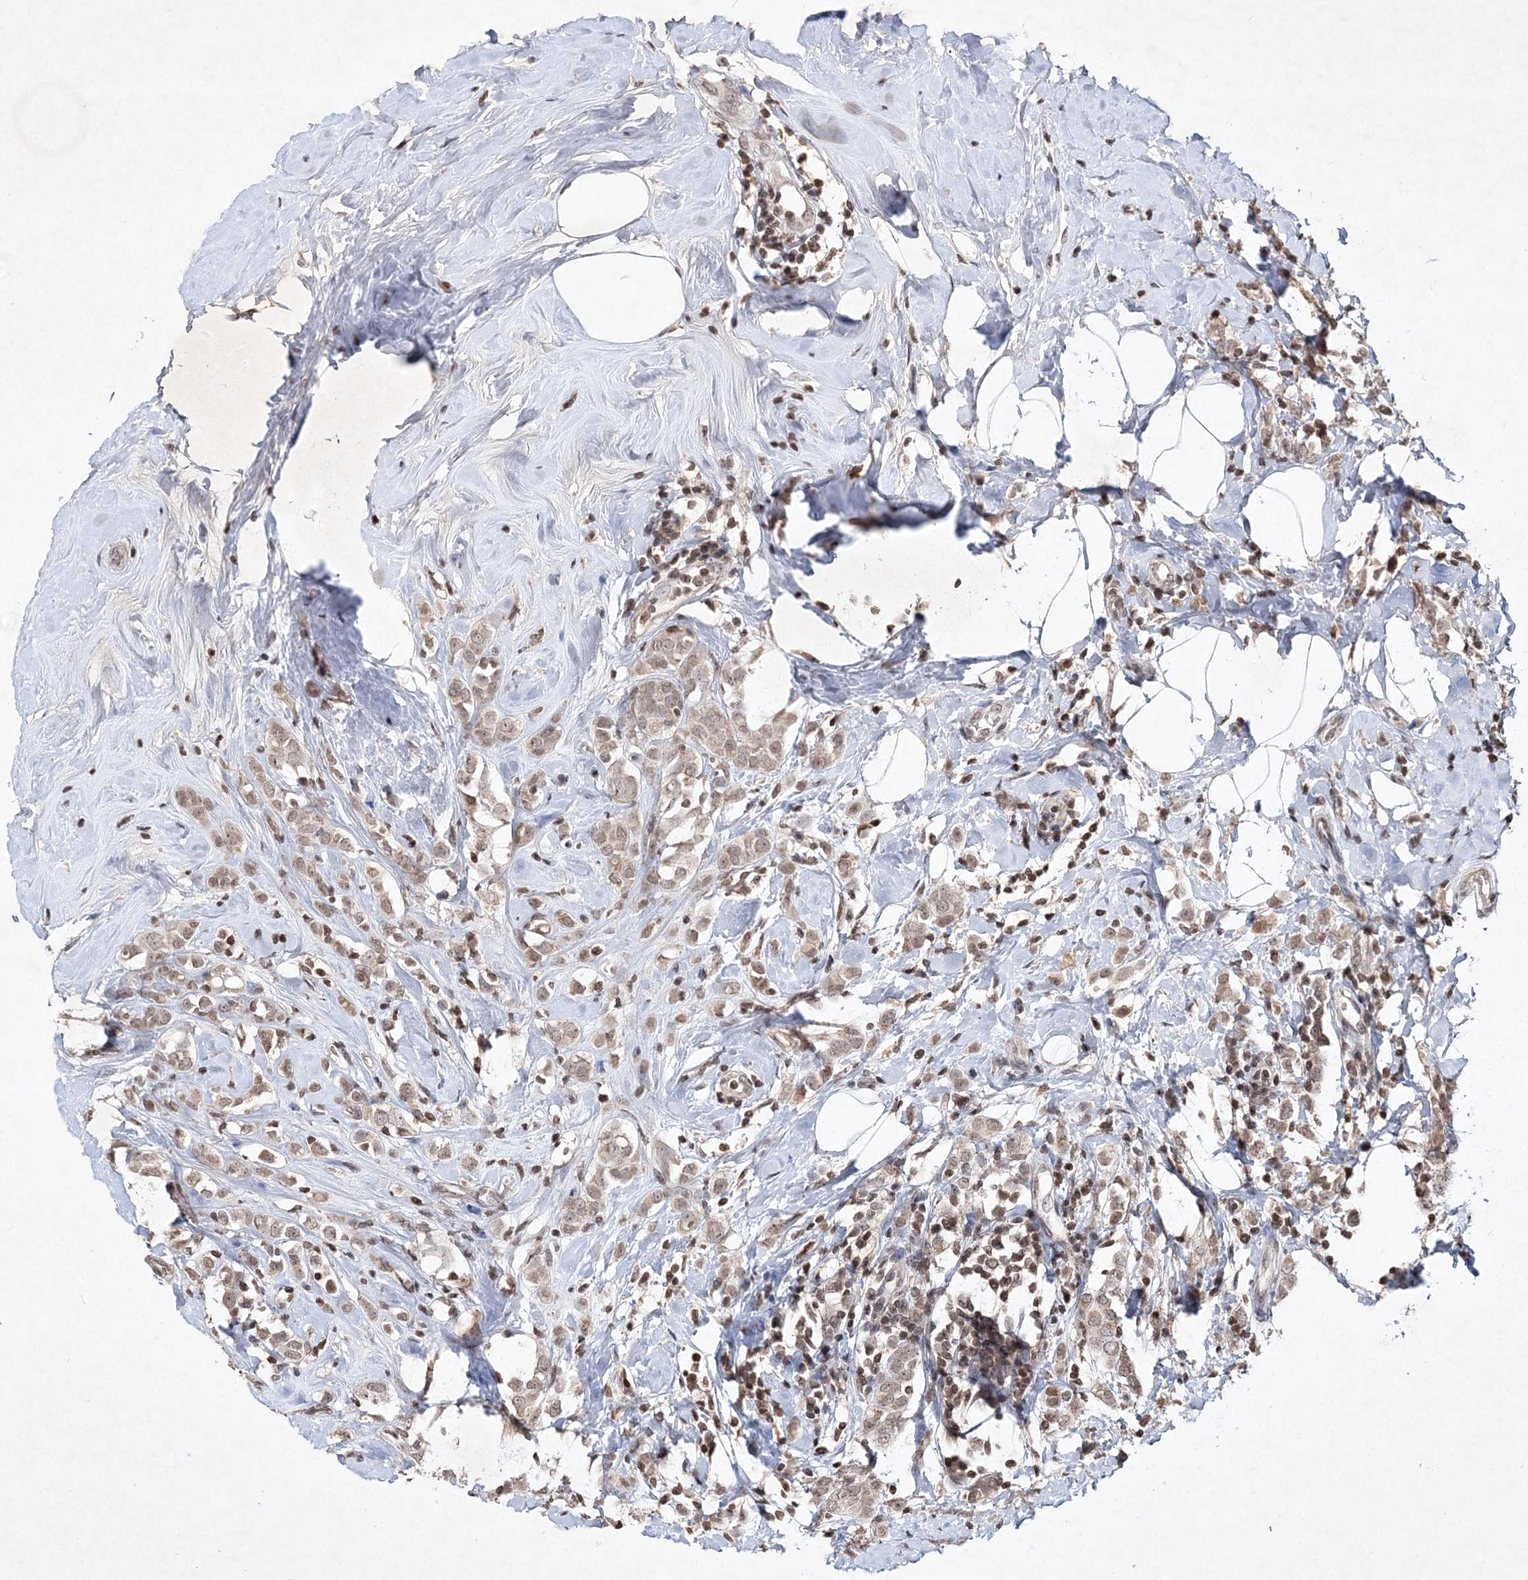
{"staining": {"intensity": "moderate", "quantity": ">75%", "location": "cytoplasmic/membranous,nuclear"}, "tissue": "breast cancer", "cell_type": "Tumor cells", "image_type": "cancer", "snomed": [{"axis": "morphology", "description": "Lobular carcinoma"}, {"axis": "topography", "description": "Breast"}], "caption": "The image exhibits immunohistochemical staining of breast cancer. There is moderate cytoplasmic/membranous and nuclear positivity is identified in approximately >75% of tumor cells.", "gene": "SOWAHB", "patient": {"sex": "female", "age": 47}}